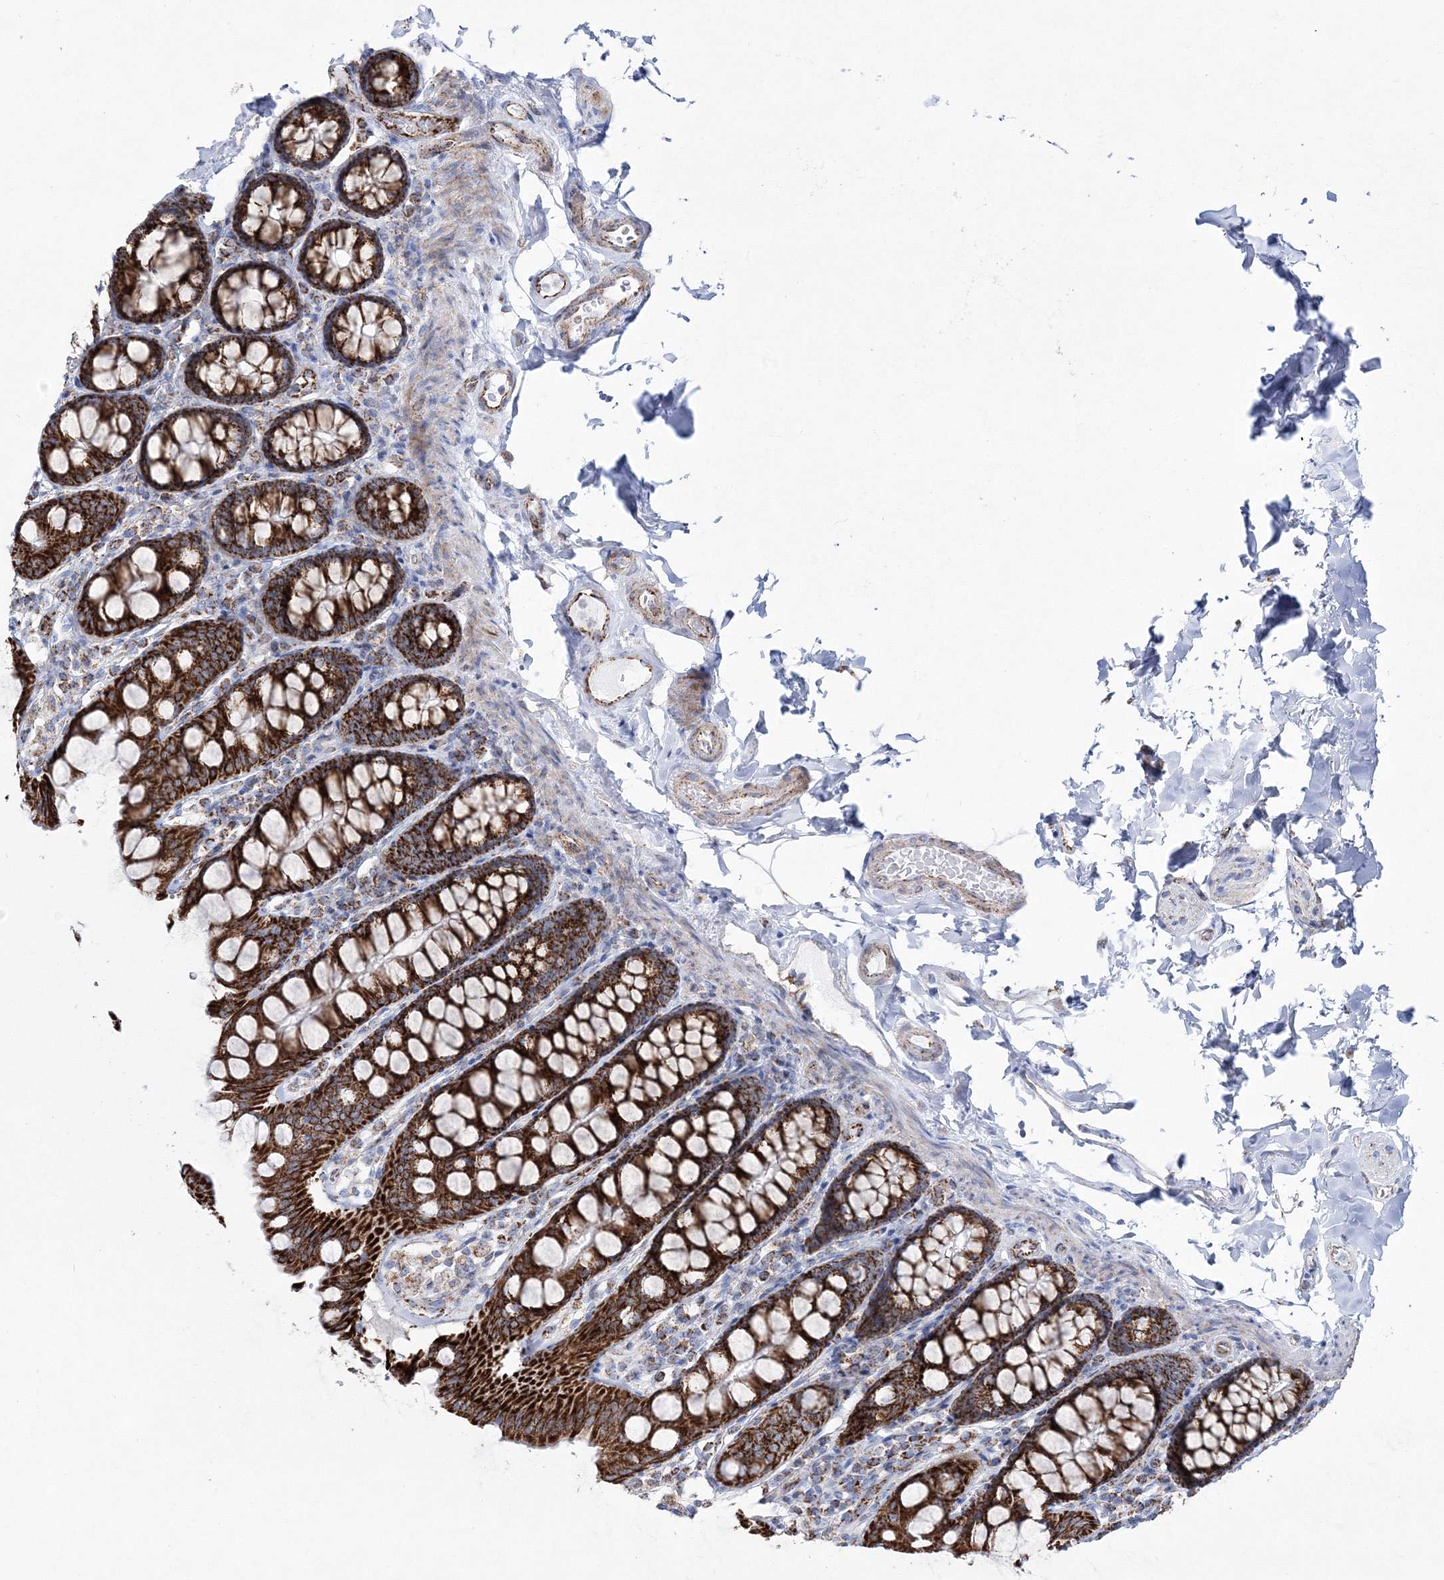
{"staining": {"intensity": "strong", "quantity": ">75%", "location": "cytoplasmic/membranous"}, "tissue": "colon", "cell_type": "Endothelial cells", "image_type": "normal", "snomed": [{"axis": "morphology", "description": "Normal tissue, NOS"}, {"axis": "topography", "description": "Colon"}, {"axis": "topography", "description": "Peripheral nerve tissue"}], "caption": "Human colon stained for a protein (brown) demonstrates strong cytoplasmic/membranous positive expression in about >75% of endothelial cells.", "gene": "HIBCH", "patient": {"sex": "female", "age": 61}}